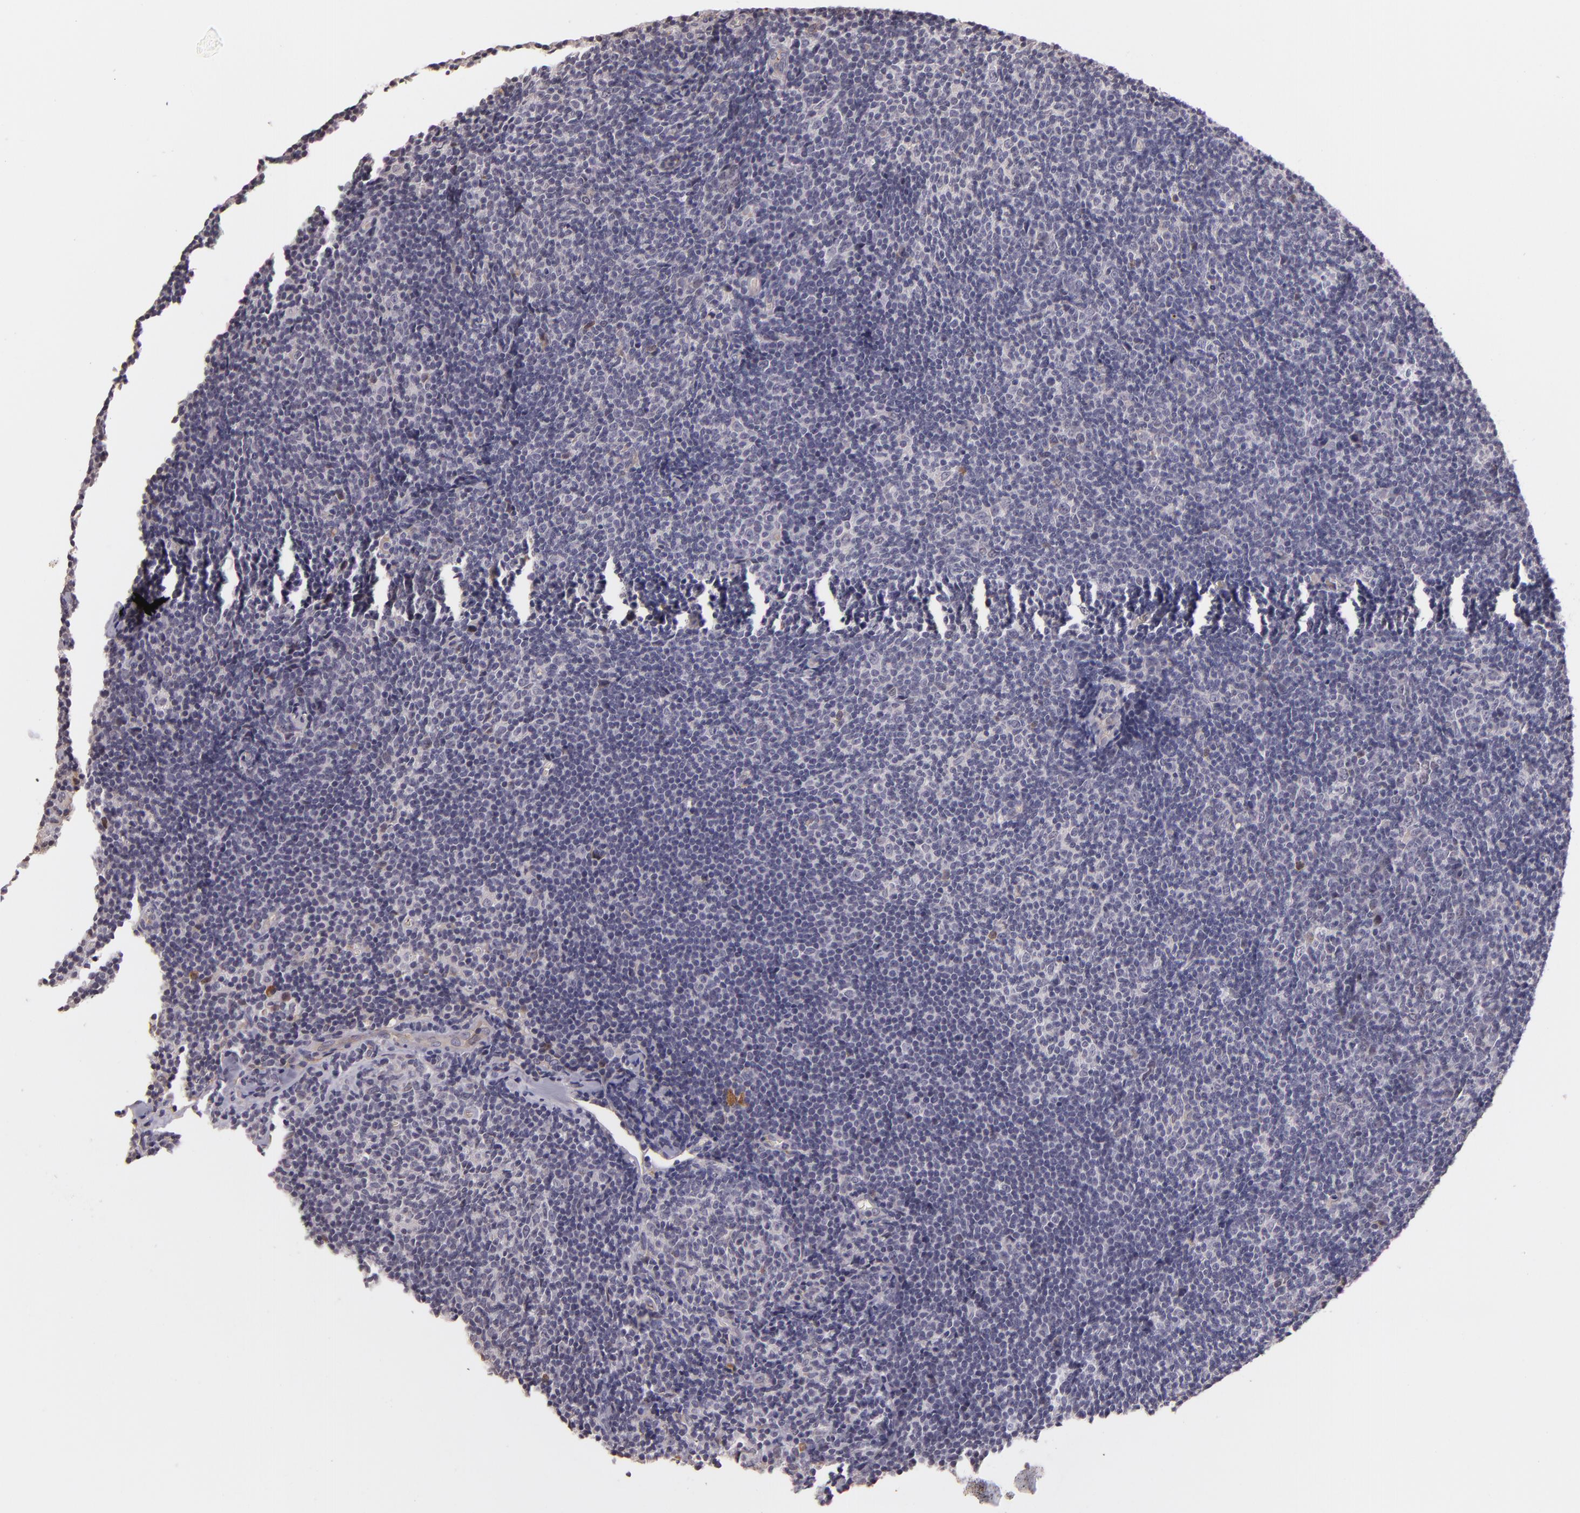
{"staining": {"intensity": "negative", "quantity": "none", "location": "none"}, "tissue": "lymphoma", "cell_type": "Tumor cells", "image_type": "cancer", "snomed": [{"axis": "morphology", "description": "Malignant lymphoma, non-Hodgkin's type, Low grade"}, {"axis": "topography", "description": "Lymph node"}], "caption": "This is a photomicrograph of immunohistochemistry staining of lymphoma, which shows no staining in tumor cells.", "gene": "SYTL4", "patient": {"sex": "male", "age": 49}}